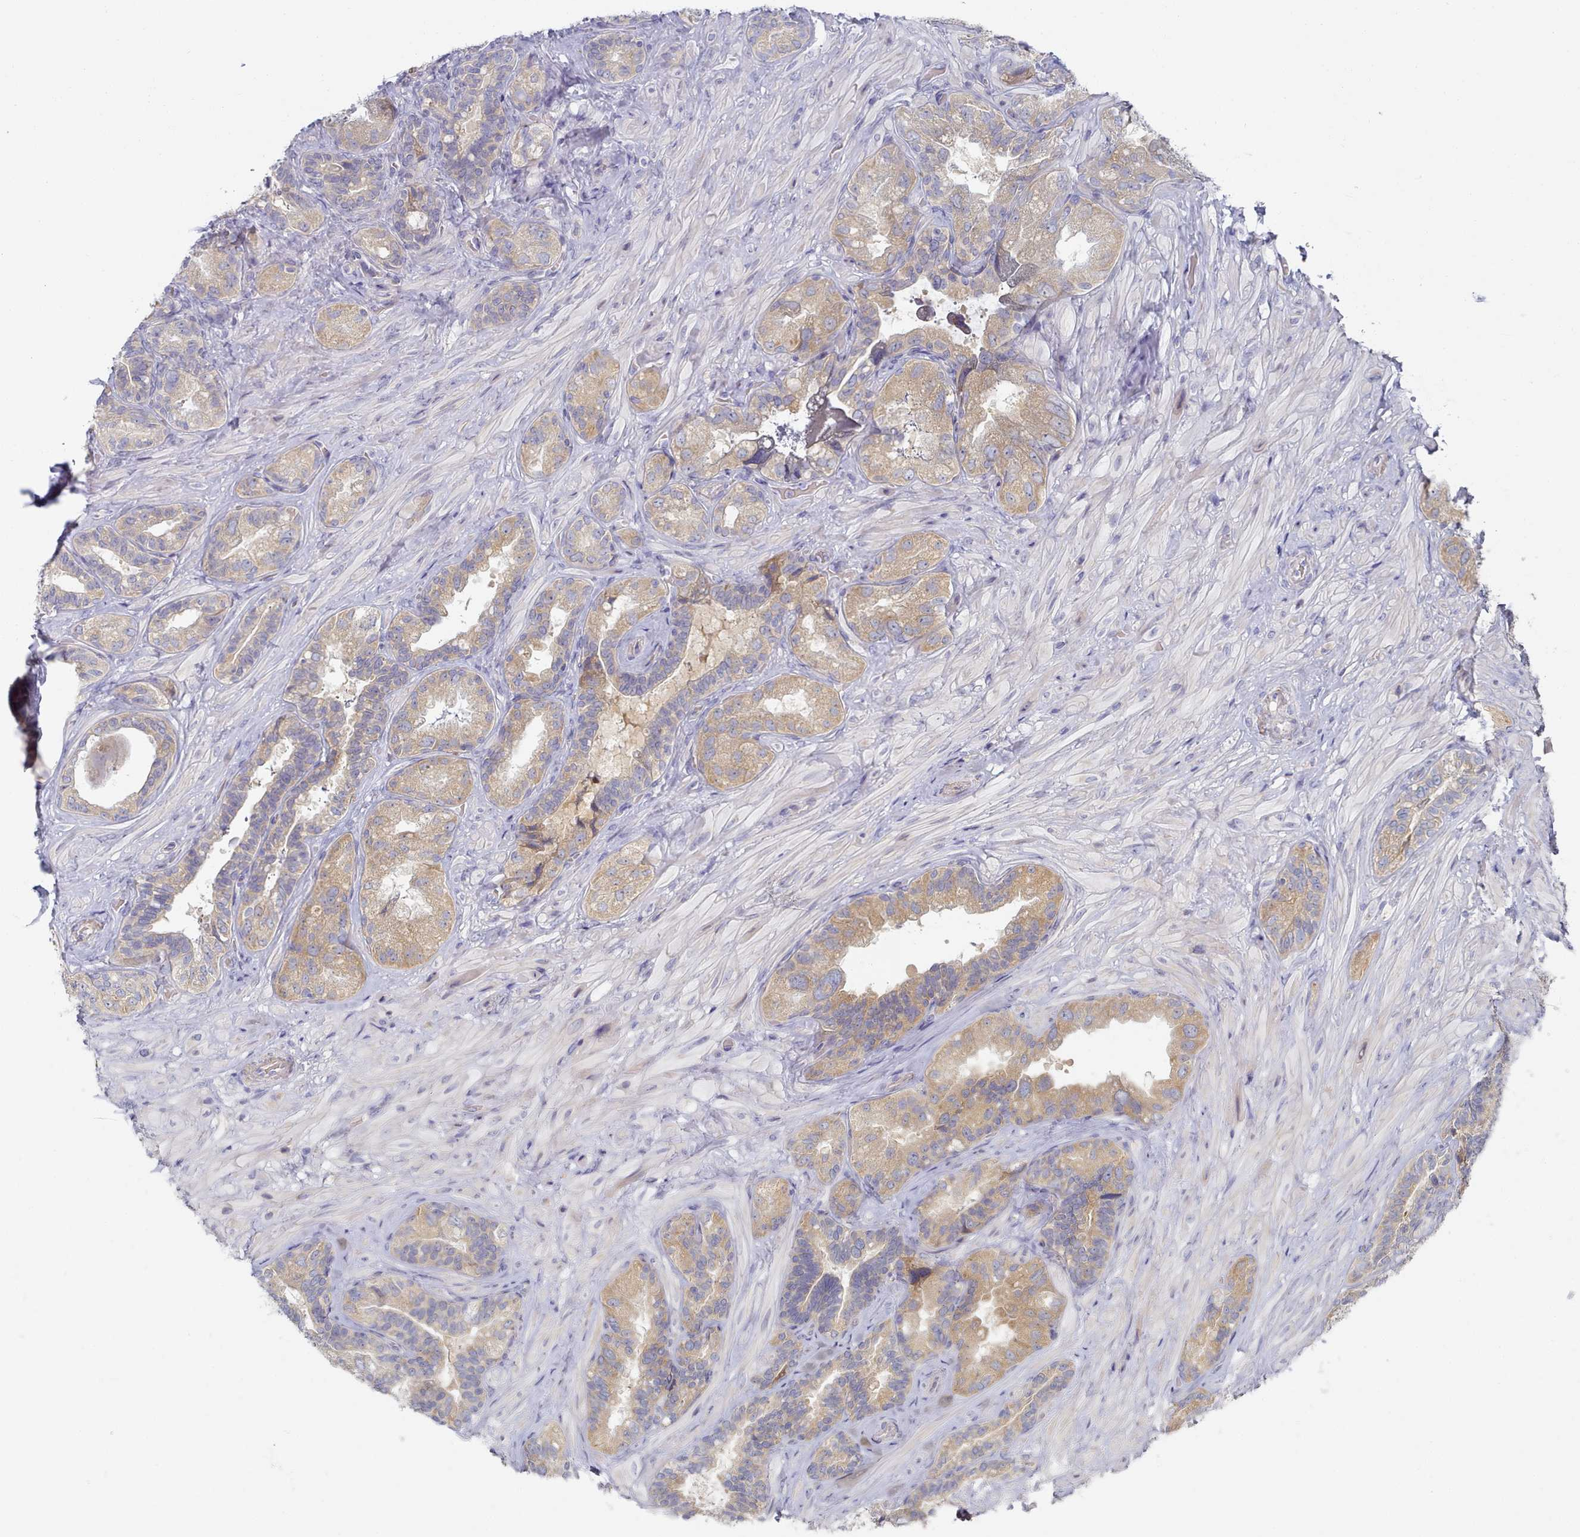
{"staining": {"intensity": "moderate", "quantity": "25%-75%", "location": "cytoplasmic/membranous"}, "tissue": "seminal vesicle", "cell_type": "Glandular cells", "image_type": "normal", "snomed": [{"axis": "morphology", "description": "Normal tissue, NOS"}, {"axis": "topography", "description": "Prostate and seminal vesicle, NOS"}, {"axis": "topography", "description": "Prostate"}, {"axis": "topography", "description": "Seminal veicle"}], "caption": "Immunohistochemical staining of unremarkable seminal vesicle exhibits medium levels of moderate cytoplasmic/membranous positivity in about 25%-75% of glandular cells. The protein of interest is shown in brown color, while the nuclei are stained blue.", "gene": "TYW1B", "patient": {"sex": "male", "age": 67}}